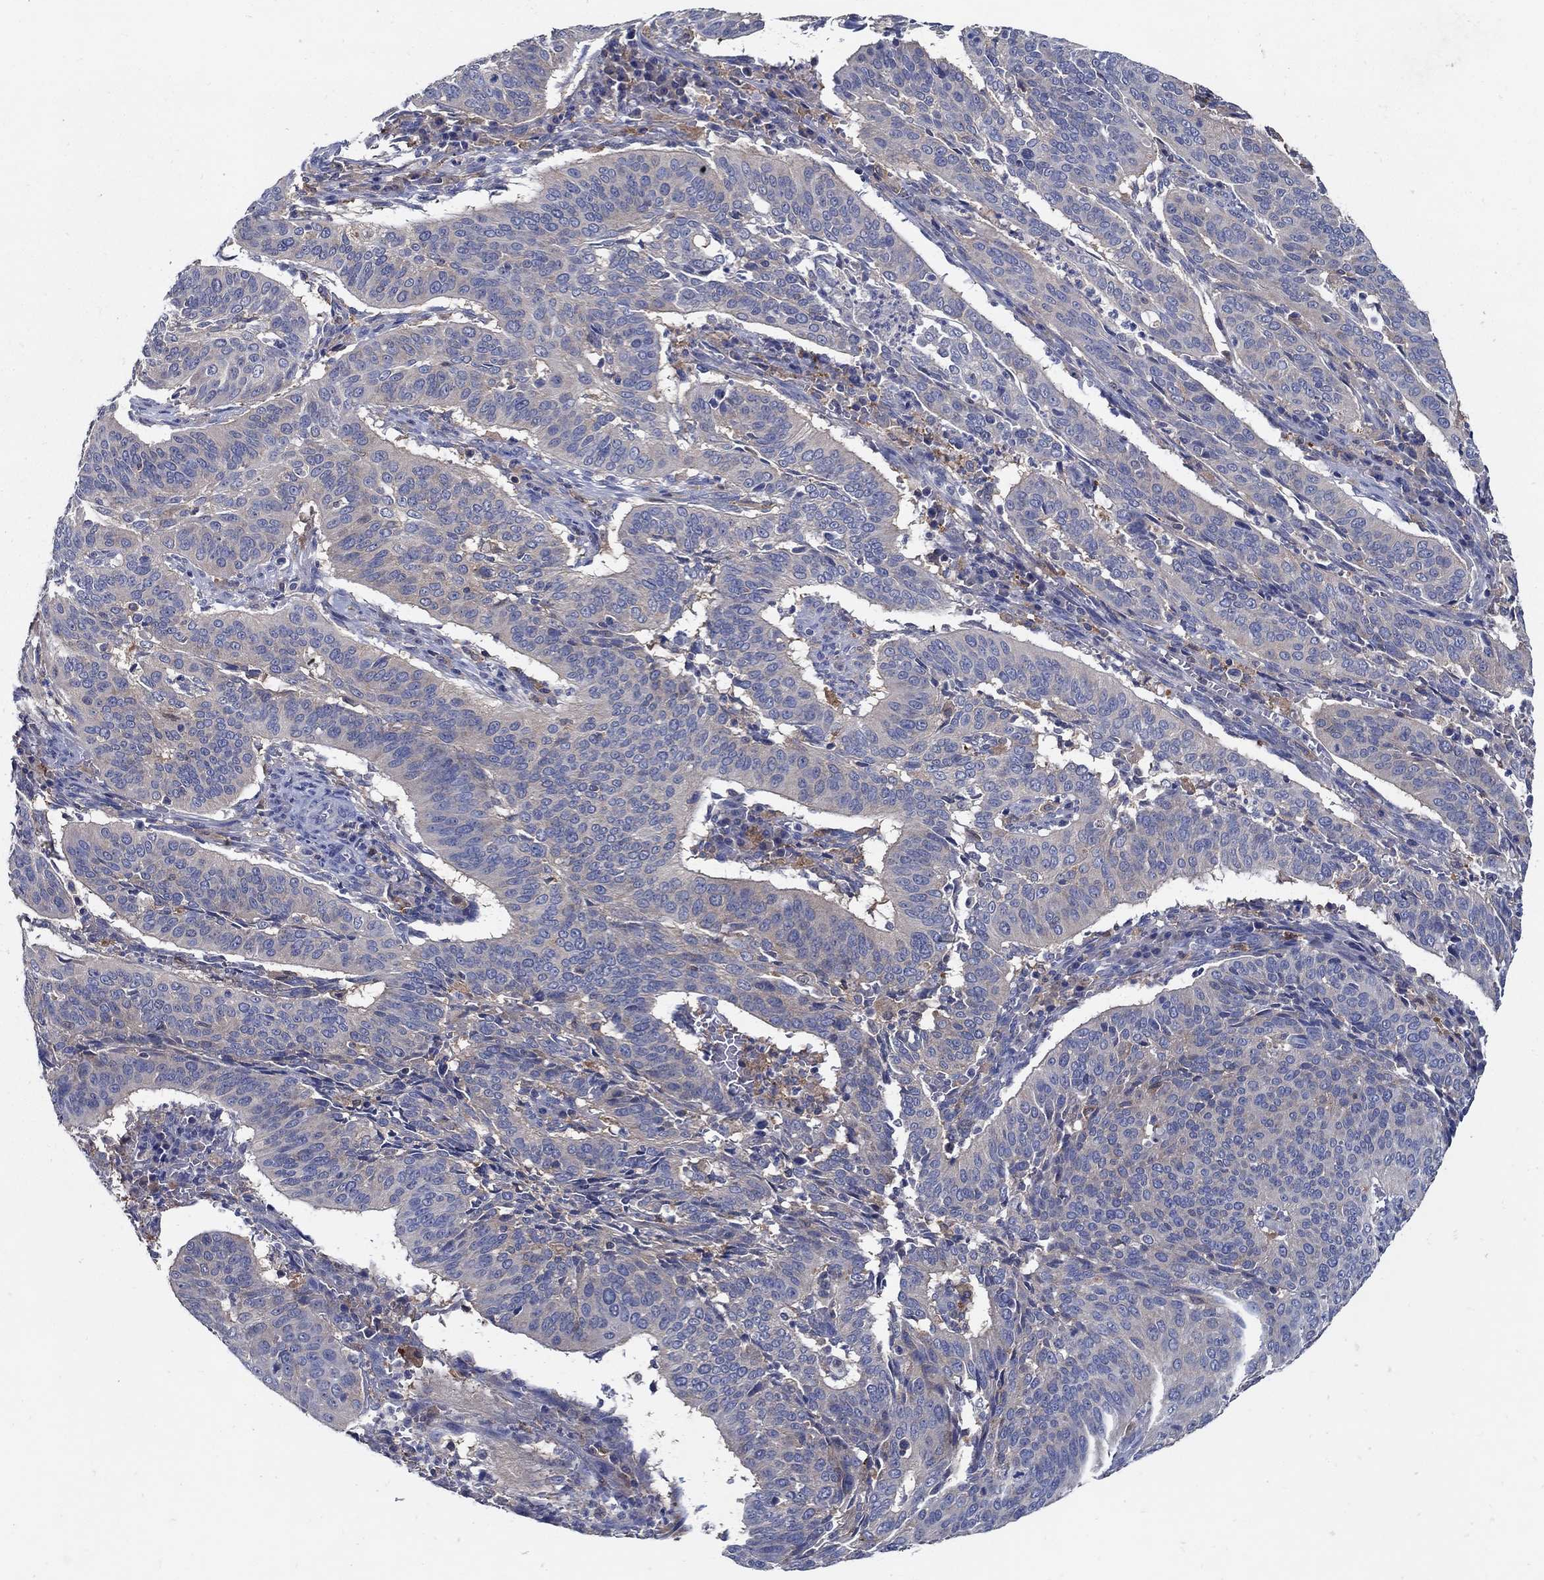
{"staining": {"intensity": "weak", "quantity": "<25%", "location": "cytoplasmic/membranous"}, "tissue": "cervical cancer", "cell_type": "Tumor cells", "image_type": "cancer", "snomed": [{"axis": "morphology", "description": "Normal tissue, NOS"}, {"axis": "morphology", "description": "Squamous cell carcinoma, NOS"}, {"axis": "topography", "description": "Cervix"}], "caption": "This is a photomicrograph of immunohistochemistry staining of cervical cancer, which shows no staining in tumor cells. Nuclei are stained in blue.", "gene": "MTHFR", "patient": {"sex": "female", "age": 39}}